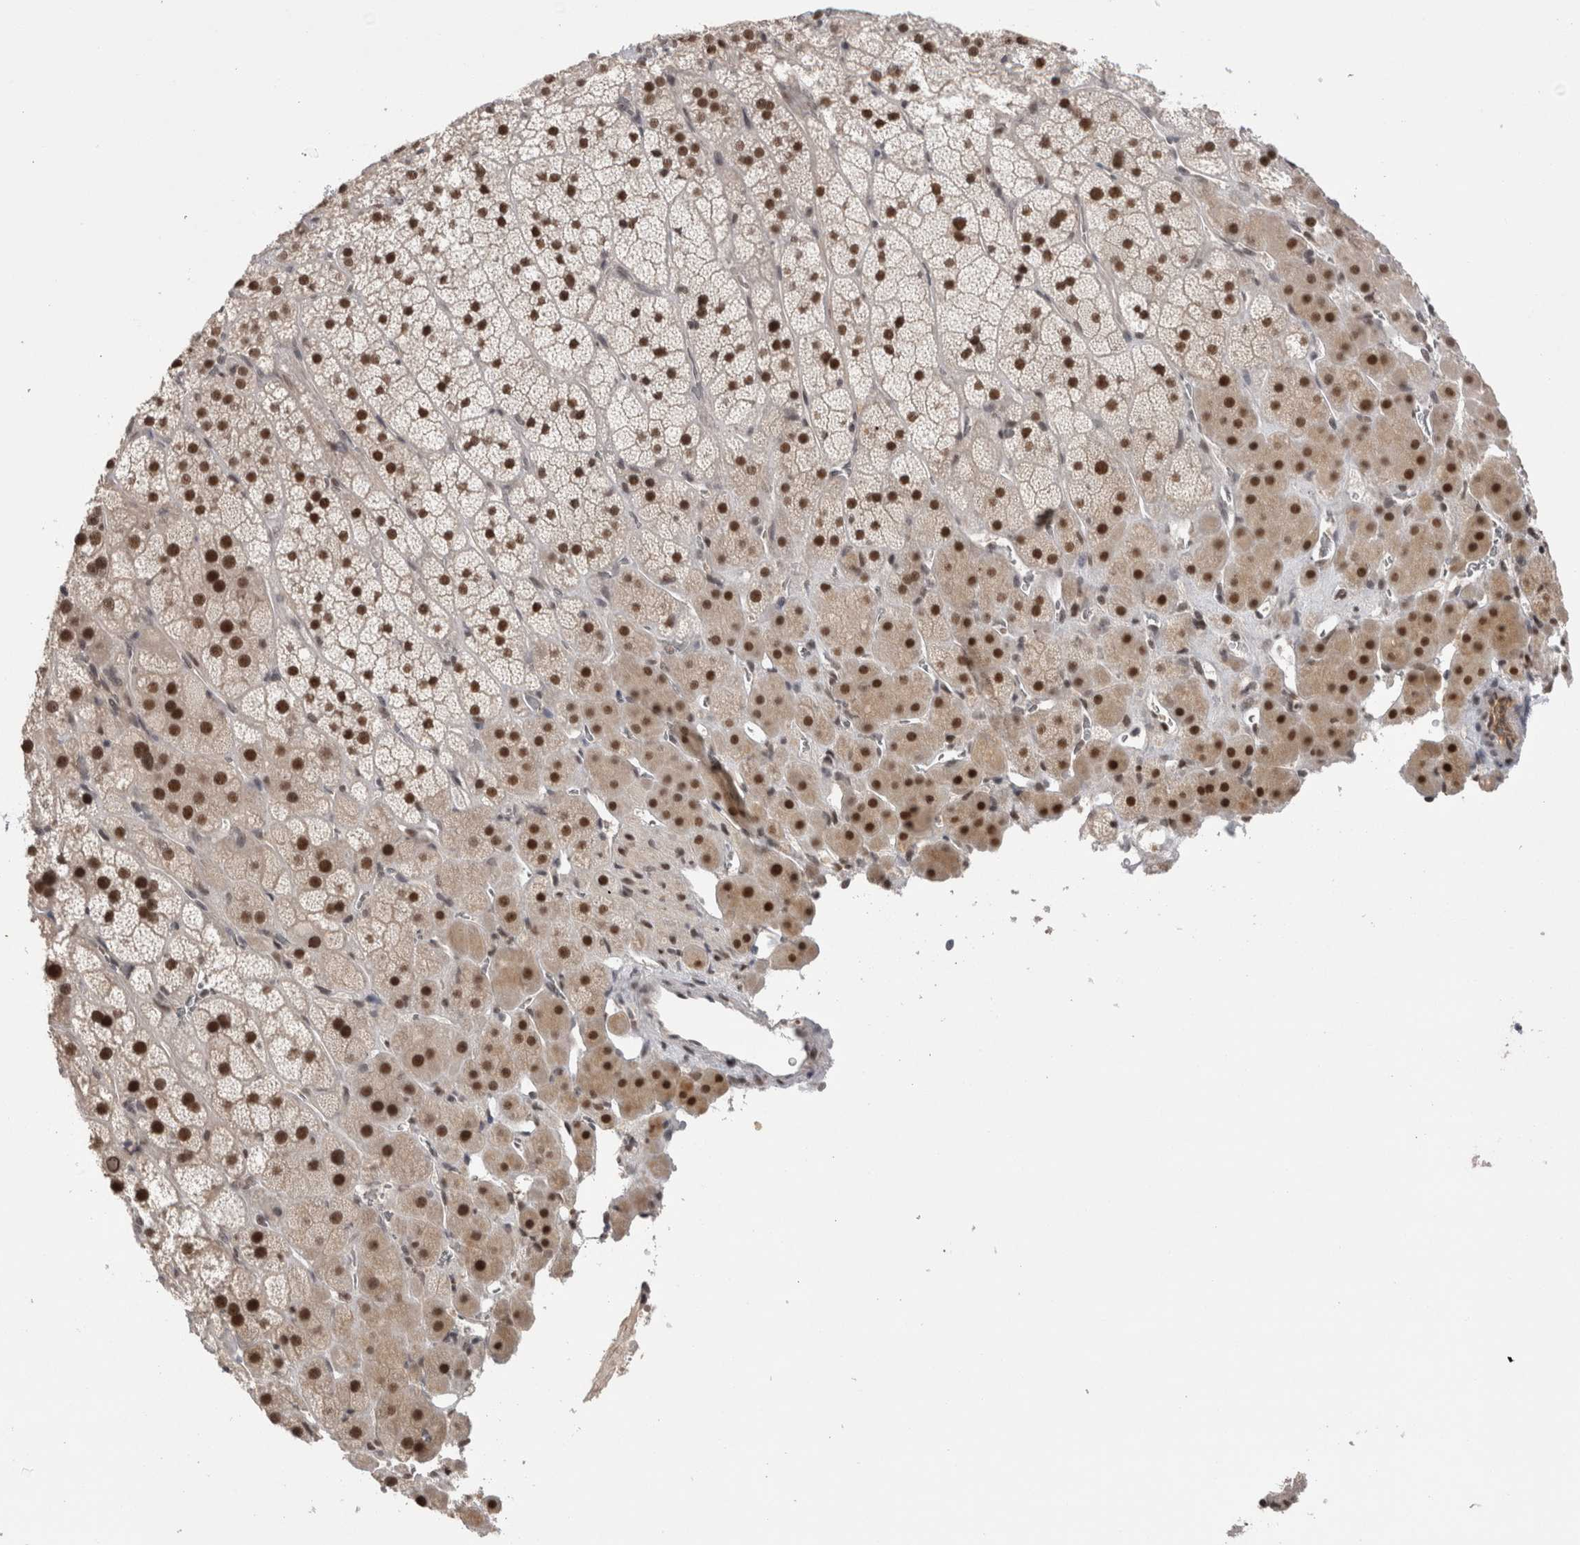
{"staining": {"intensity": "strong", "quantity": "25%-75%", "location": "nuclear"}, "tissue": "adrenal gland", "cell_type": "Glandular cells", "image_type": "normal", "snomed": [{"axis": "morphology", "description": "Normal tissue, NOS"}, {"axis": "topography", "description": "Adrenal gland"}], "caption": "Protein expression analysis of benign human adrenal gland reveals strong nuclear expression in approximately 25%-75% of glandular cells. (DAB (3,3'-diaminobenzidine) IHC with brightfield microscopy, high magnification).", "gene": "ZNF24", "patient": {"sex": "male", "age": 57}}